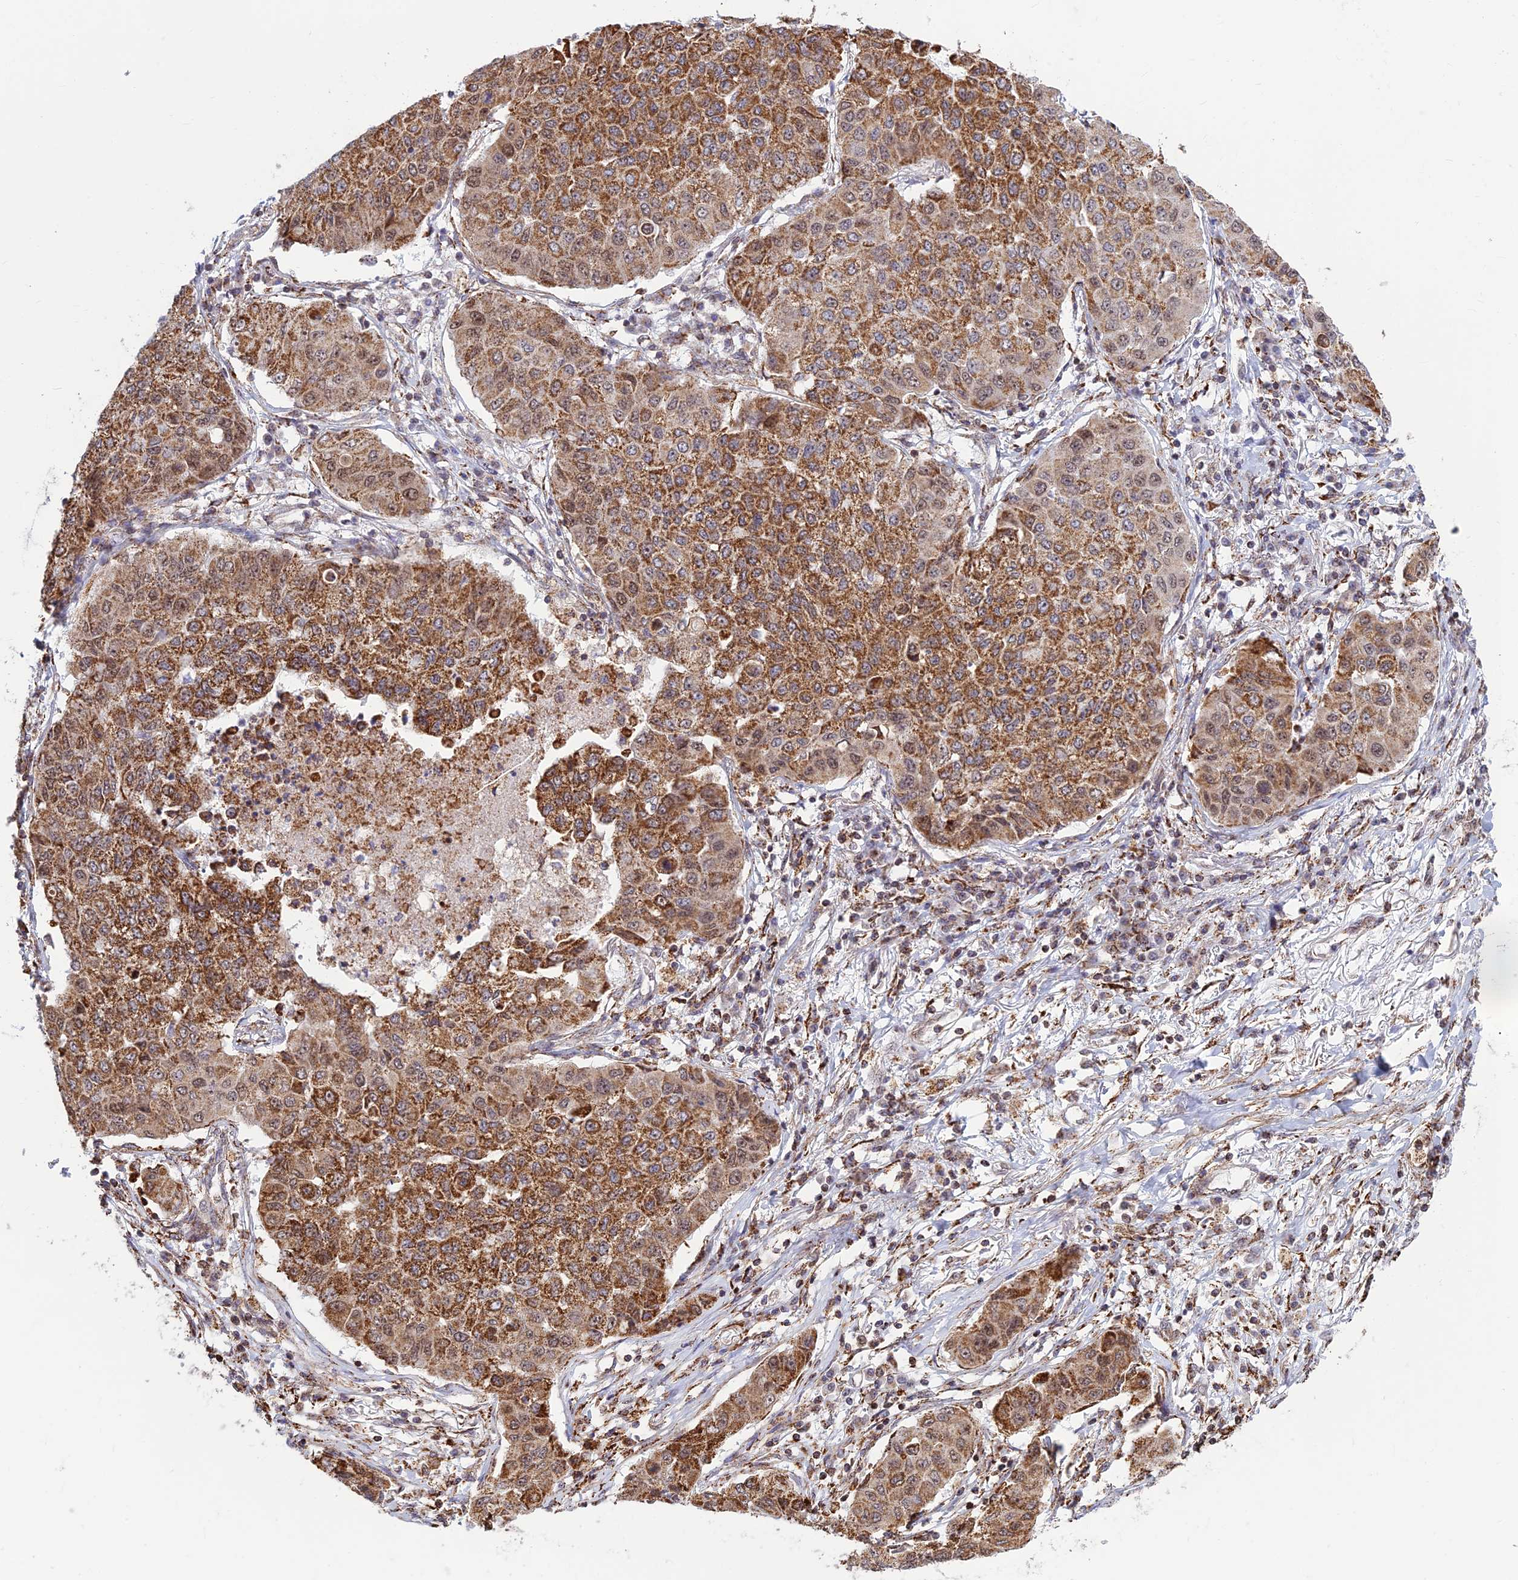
{"staining": {"intensity": "moderate", "quantity": ">75%", "location": "cytoplasmic/membranous"}, "tissue": "lung cancer", "cell_type": "Tumor cells", "image_type": "cancer", "snomed": [{"axis": "morphology", "description": "Squamous cell carcinoma, NOS"}, {"axis": "topography", "description": "Lung"}], "caption": "A medium amount of moderate cytoplasmic/membranous expression is seen in approximately >75% of tumor cells in lung cancer tissue. (DAB IHC, brown staining for protein, blue staining for nuclei).", "gene": "POLR1G", "patient": {"sex": "male", "age": 74}}